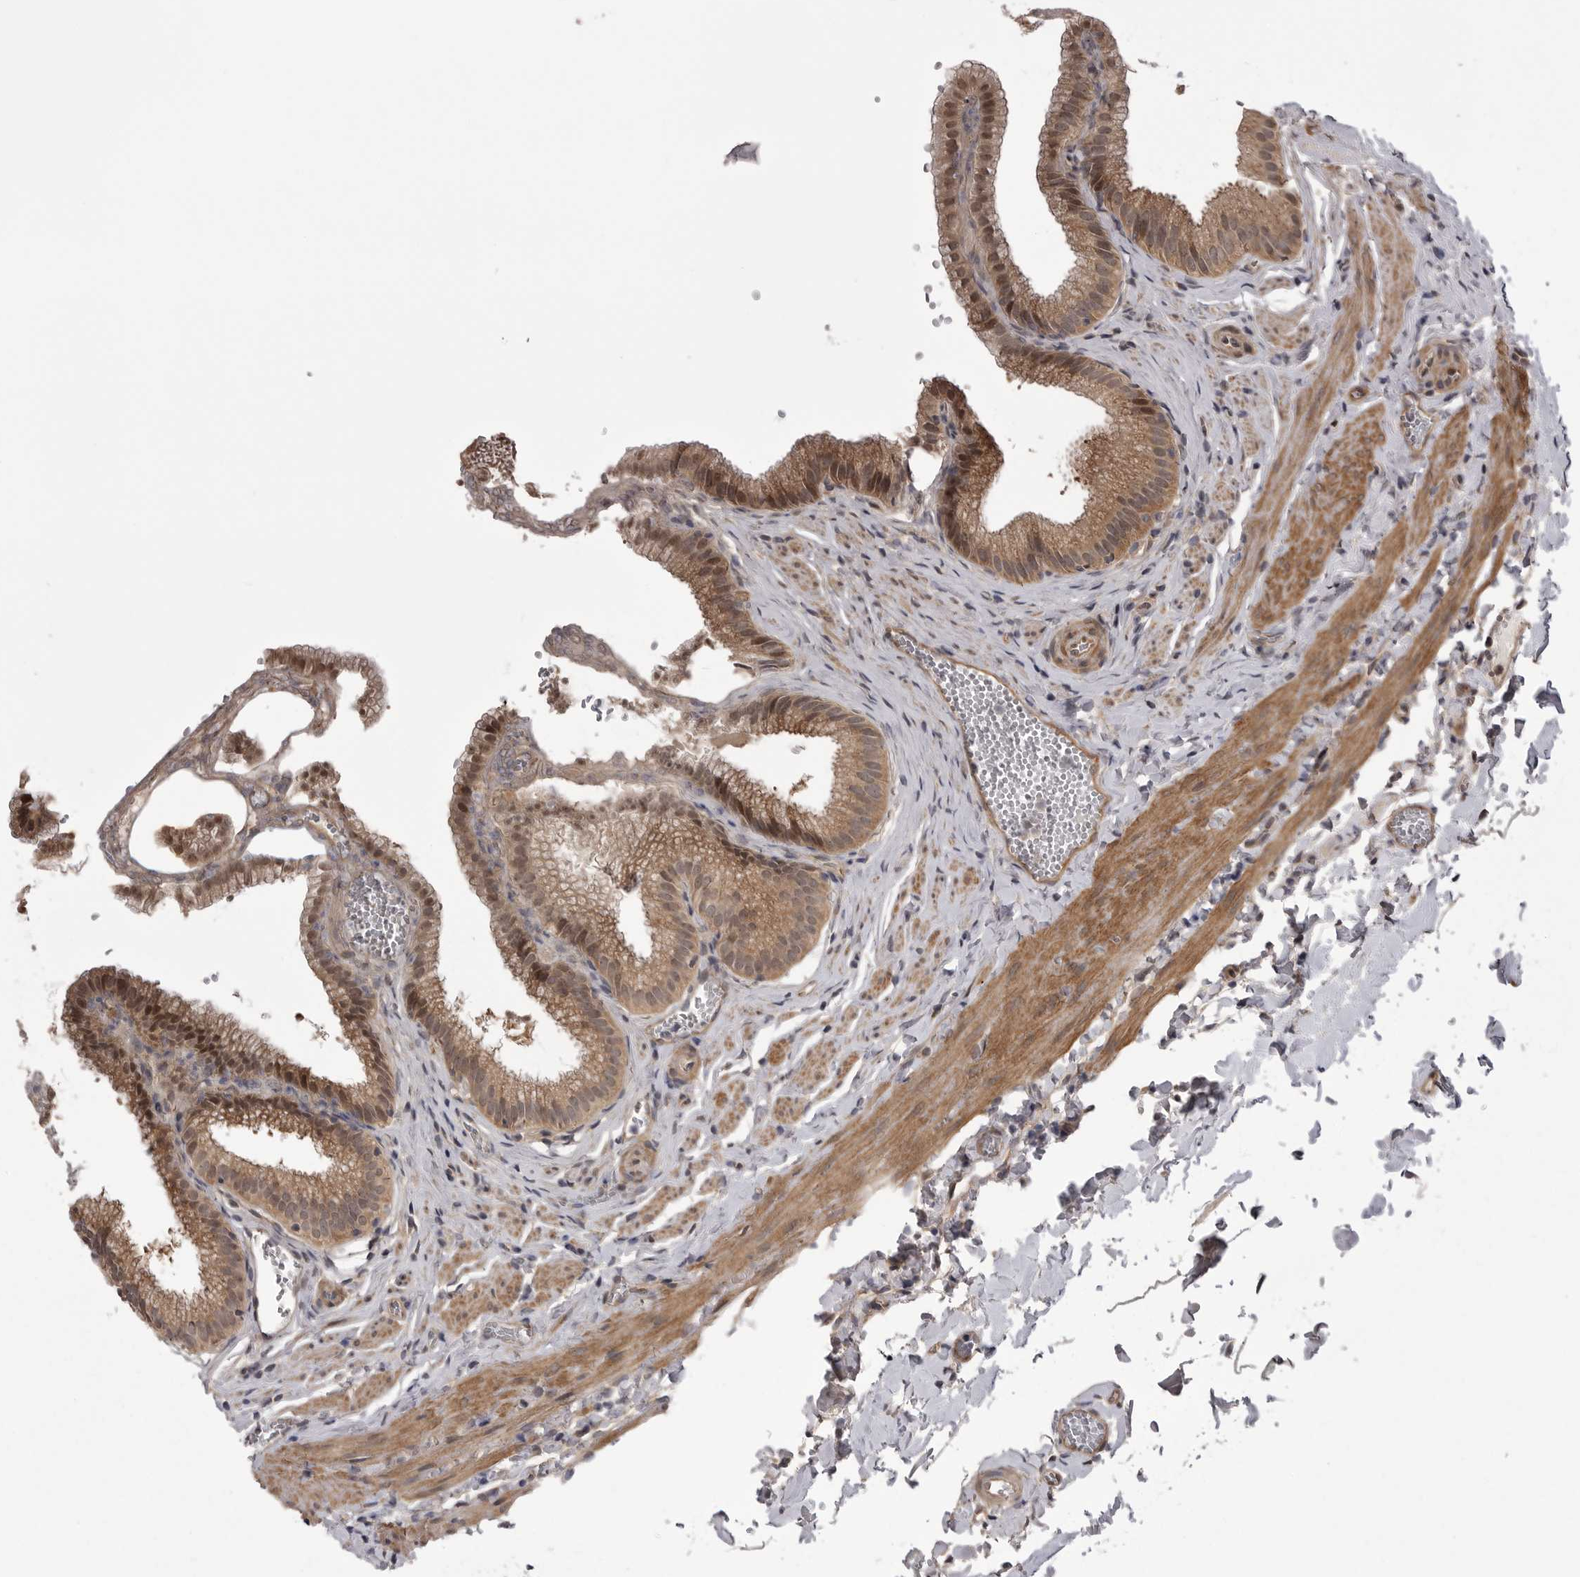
{"staining": {"intensity": "moderate", "quantity": ">75%", "location": "cytoplasmic/membranous,nuclear"}, "tissue": "gallbladder", "cell_type": "Glandular cells", "image_type": "normal", "snomed": [{"axis": "morphology", "description": "Normal tissue, NOS"}, {"axis": "topography", "description": "Gallbladder"}], "caption": "The image demonstrates a brown stain indicating the presence of a protein in the cytoplasmic/membranous,nuclear of glandular cells in gallbladder. The staining was performed using DAB, with brown indicating positive protein expression. Nuclei are stained blue with hematoxylin.", "gene": "PDCL", "patient": {"sex": "male", "age": 38}}